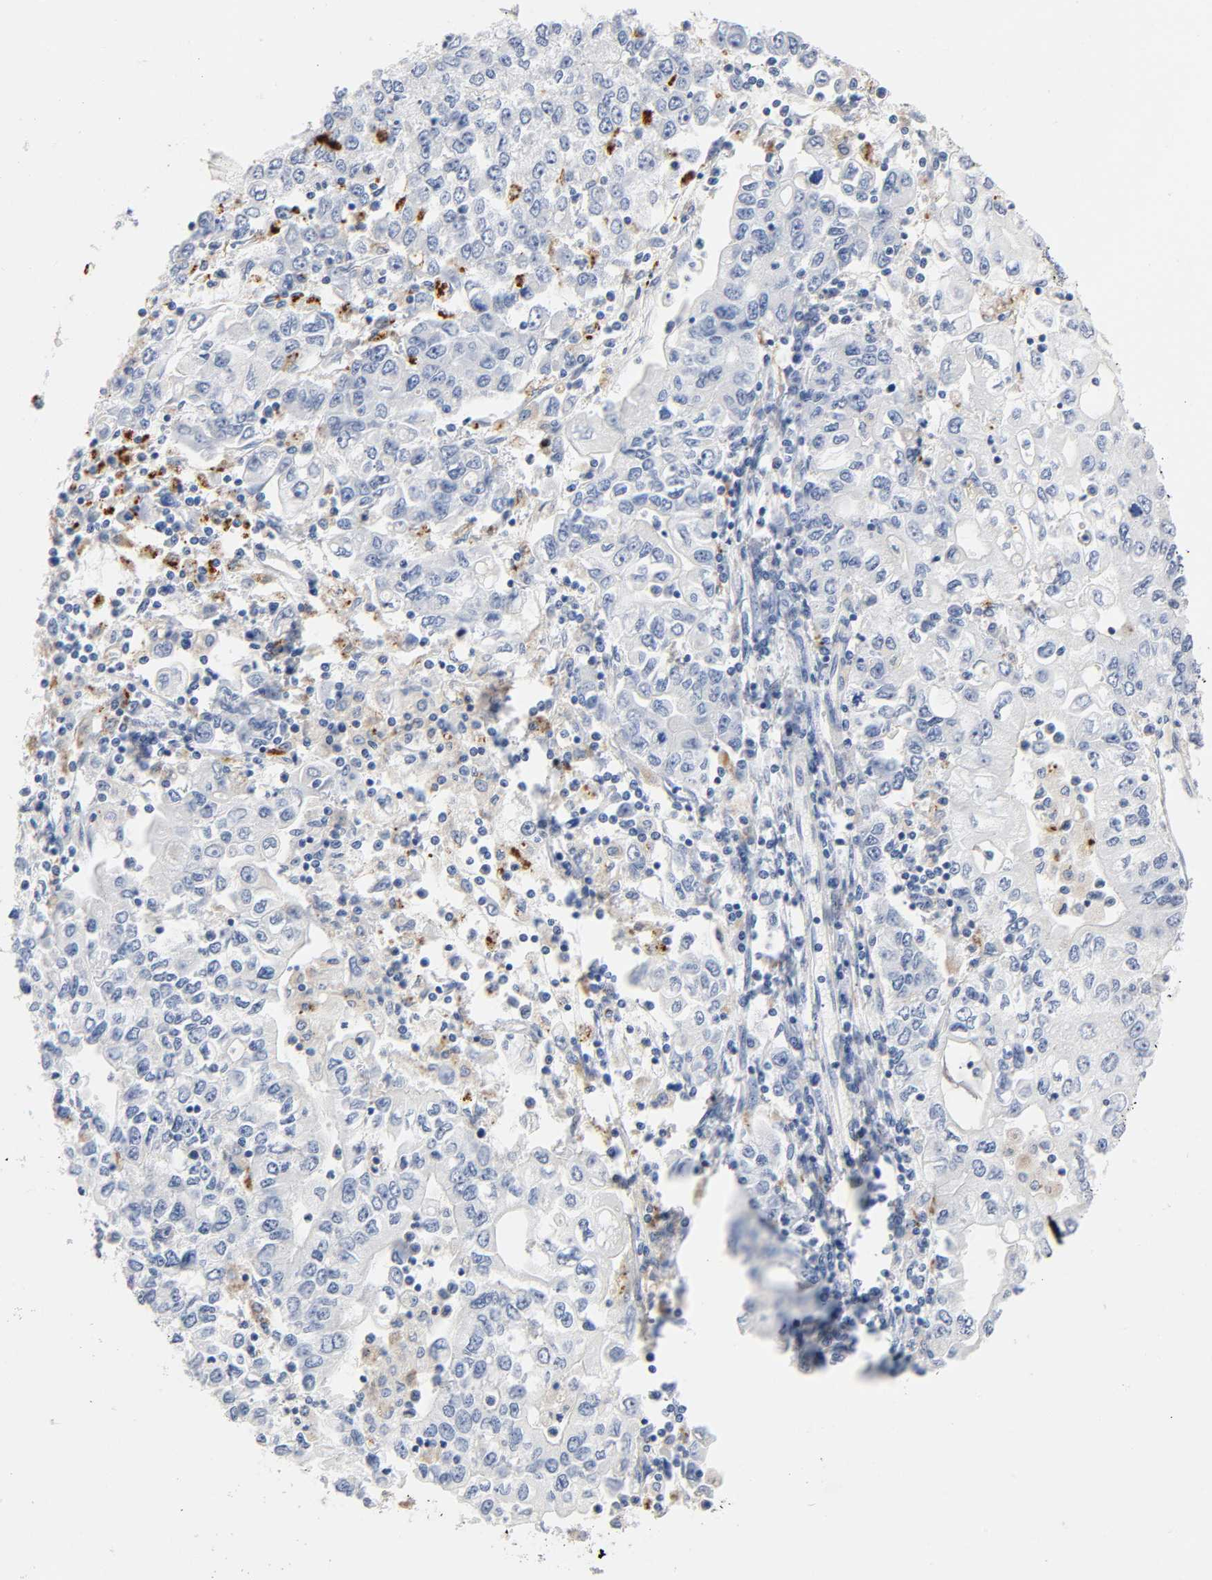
{"staining": {"intensity": "negative", "quantity": "none", "location": "none"}, "tissue": "stomach cancer", "cell_type": "Tumor cells", "image_type": "cancer", "snomed": [{"axis": "morphology", "description": "Adenocarcinoma, NOS"}, {"axis": "topography", "description": "Stomach, lower"}], "caption": "DAB immunohistochemical staining of stomach cancer (adenocarcinoma) exhibits no significant expression in tumor cells.", "gene": "PLP1", "patient": {"sex": "female", "age": 72}}